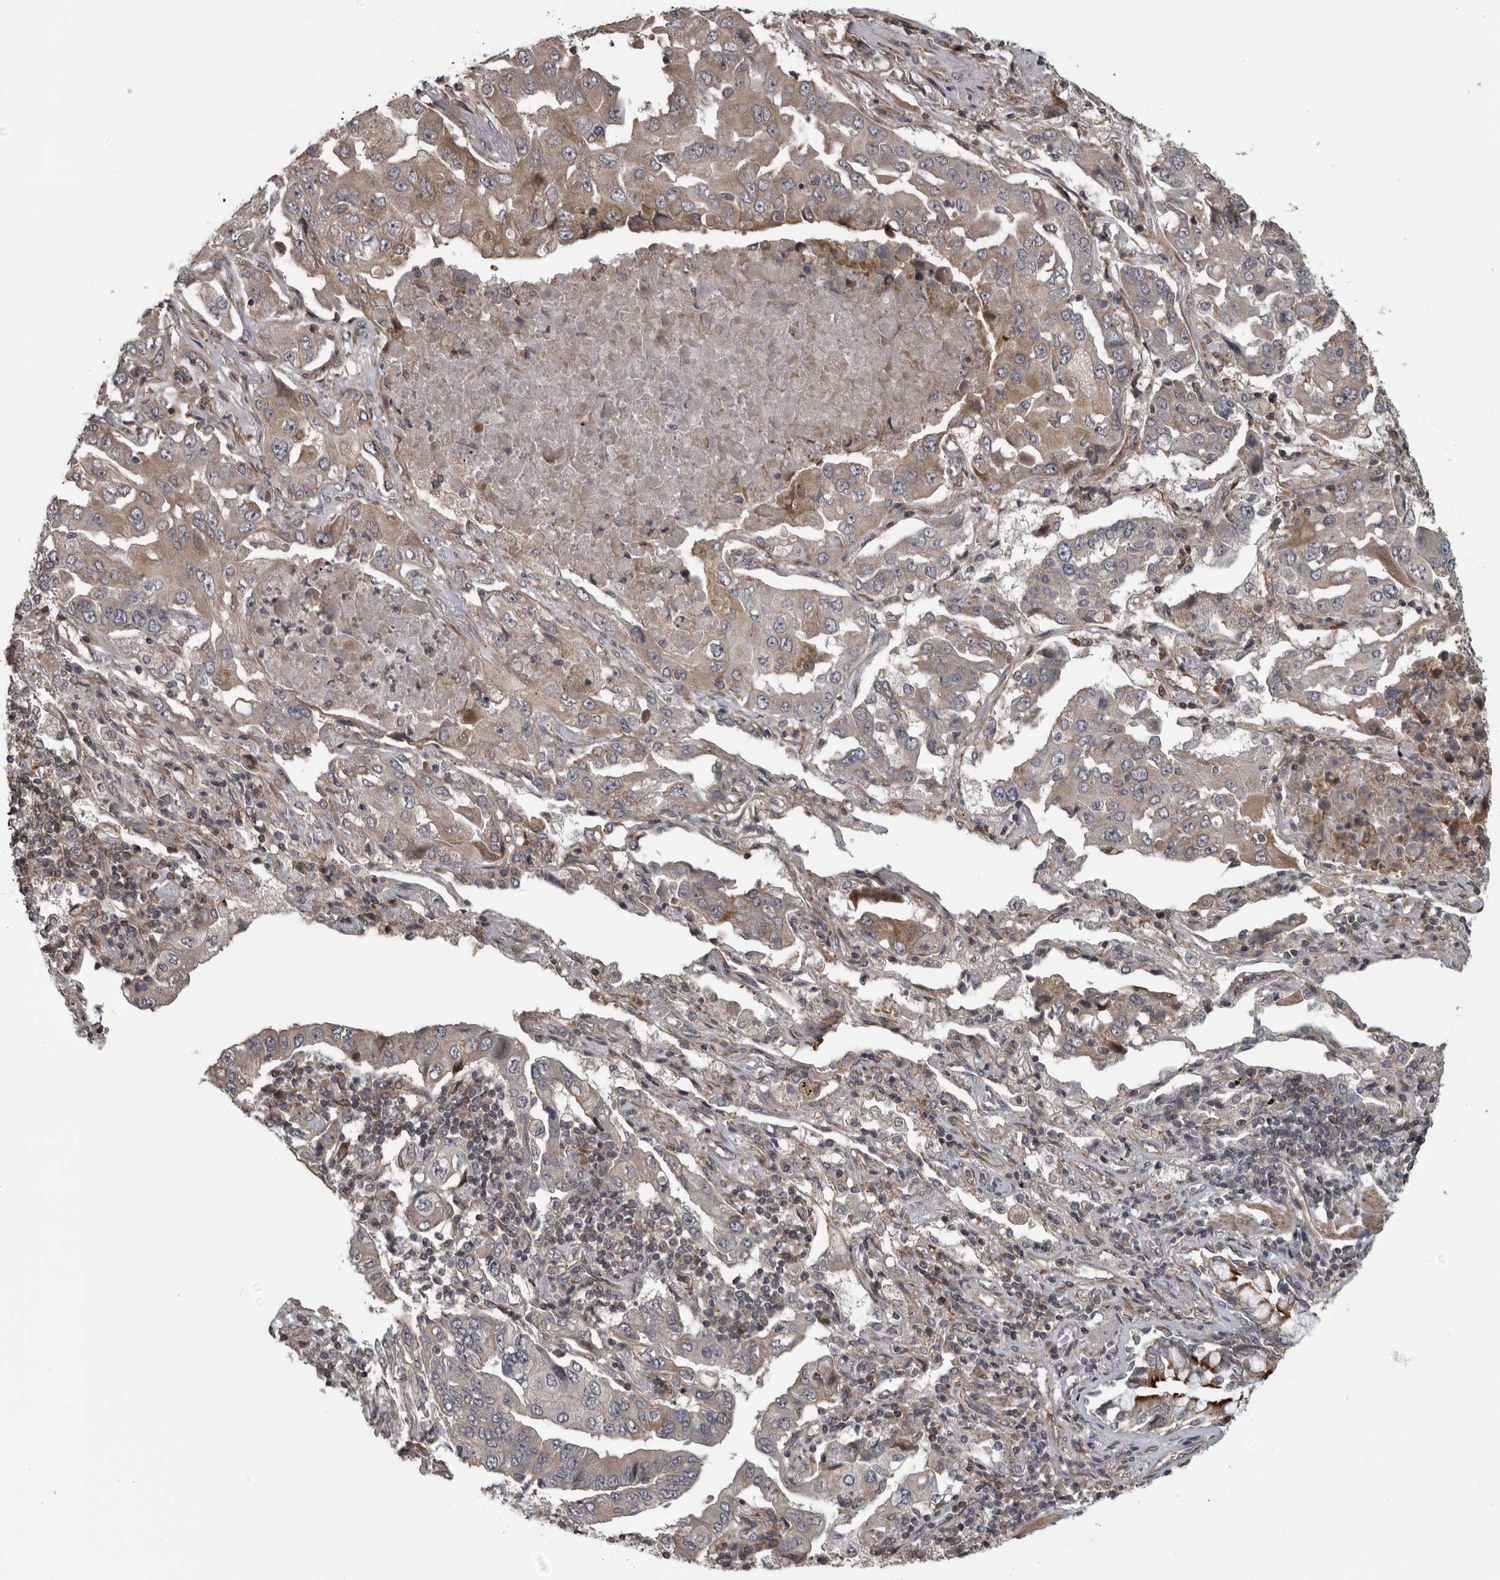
{"staining": {"intensity": "moderate", "quantity": "25%-75%", "location": "cytoplasmic/membranous"}, "tissue": "lung cancer", "cell_type": "Tumor cells", "image_type": "cancer", "snomed": [{"axis": "morphology", "description": "Adenocarcinoma, NOS"}, {"axis": "topography", "description": "Lung"}], "caption": "A brown stain shows moderate cytoplasmic/membranous staining of a protein in human lung cancer tumor cells.", "gene": "ZNRF1", "patient": {"sex": "female", "age": 65}}